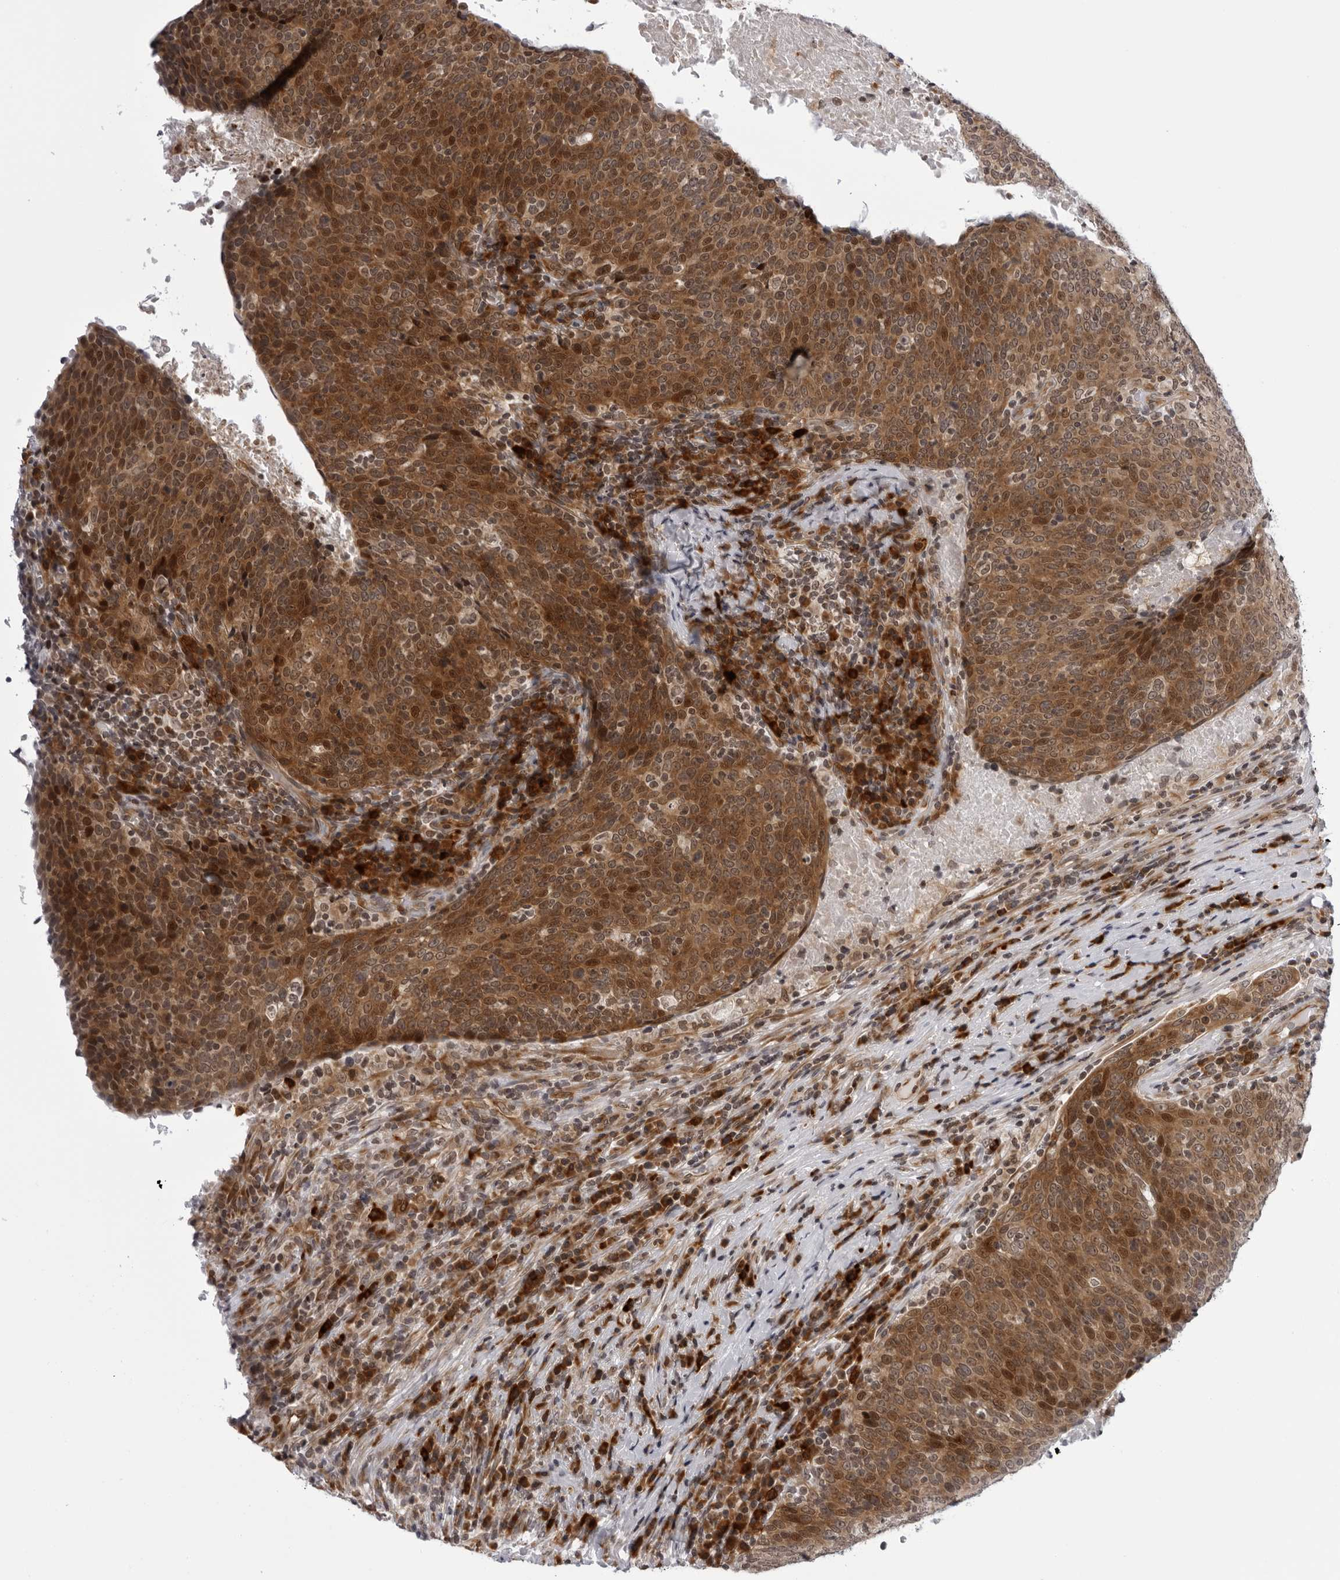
{"staining": {"intensity": "strong", "quantity": ">75%", "location": "cytoplasmic/membranous,nuclear"}, "tissue": "head and neck cancer", "cell_type": "Tumor cells", "image_type": "cancer", "snomed": [{"axis": "morphology", "description": "Squamous cell carcinoma, NOS"}, {"axis": "morphology", "description": "Squamous cell carcinoma, metastatic, NOS"}, {"axis": "topography", "description": "Lymph node"}, {"axis": "topography", "description": "Head-Neck"}], "caption": "Protein expression analysis of head and neck cancer (metastatic squamous cell carcinoma) shows strong cytoplasmic/membranous and nuclear staining in approximately >75% of tumor cells.", "gene": "GCSAML", "patient": {"sex": "male", "age": 62}}